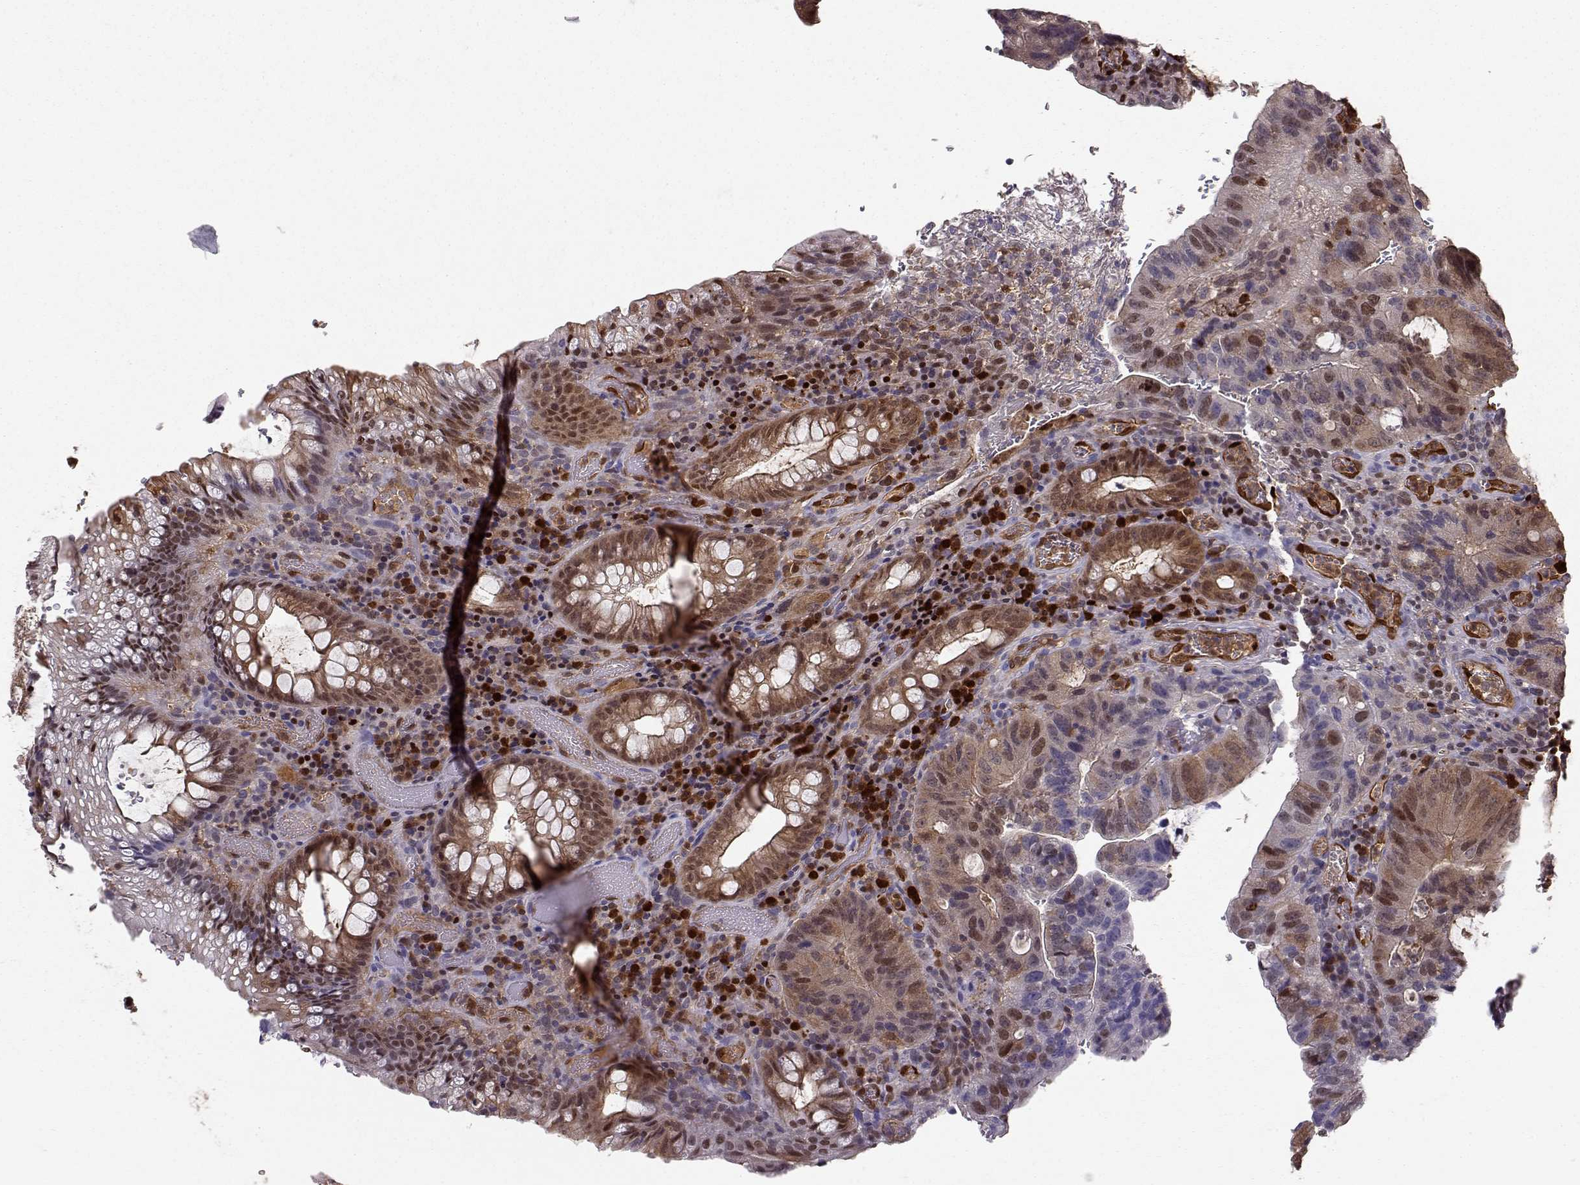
{"staining": {"intensity": "weak", "quantity": "25%-75%", "location": "cytoplasmic/membranous,nuclear"}, "tissue": "colorectal cancer", "cell_type": "Tumor cells", "image_type": "cancer", "snomed": [{"axis": "morphology", "description": "Adenocarcinoma, NOS"}, {"axis": "topography", "description": "Colon"}], "caption": "Protein staining of adenocarcinoma (colorectal) tissue exhibits weak cytoplasmic/membranous and nuclear expression in approximately 25%-75% of tumor cells.", "gene": "PNP", "patient": {"sex": "male", "age": 67}}